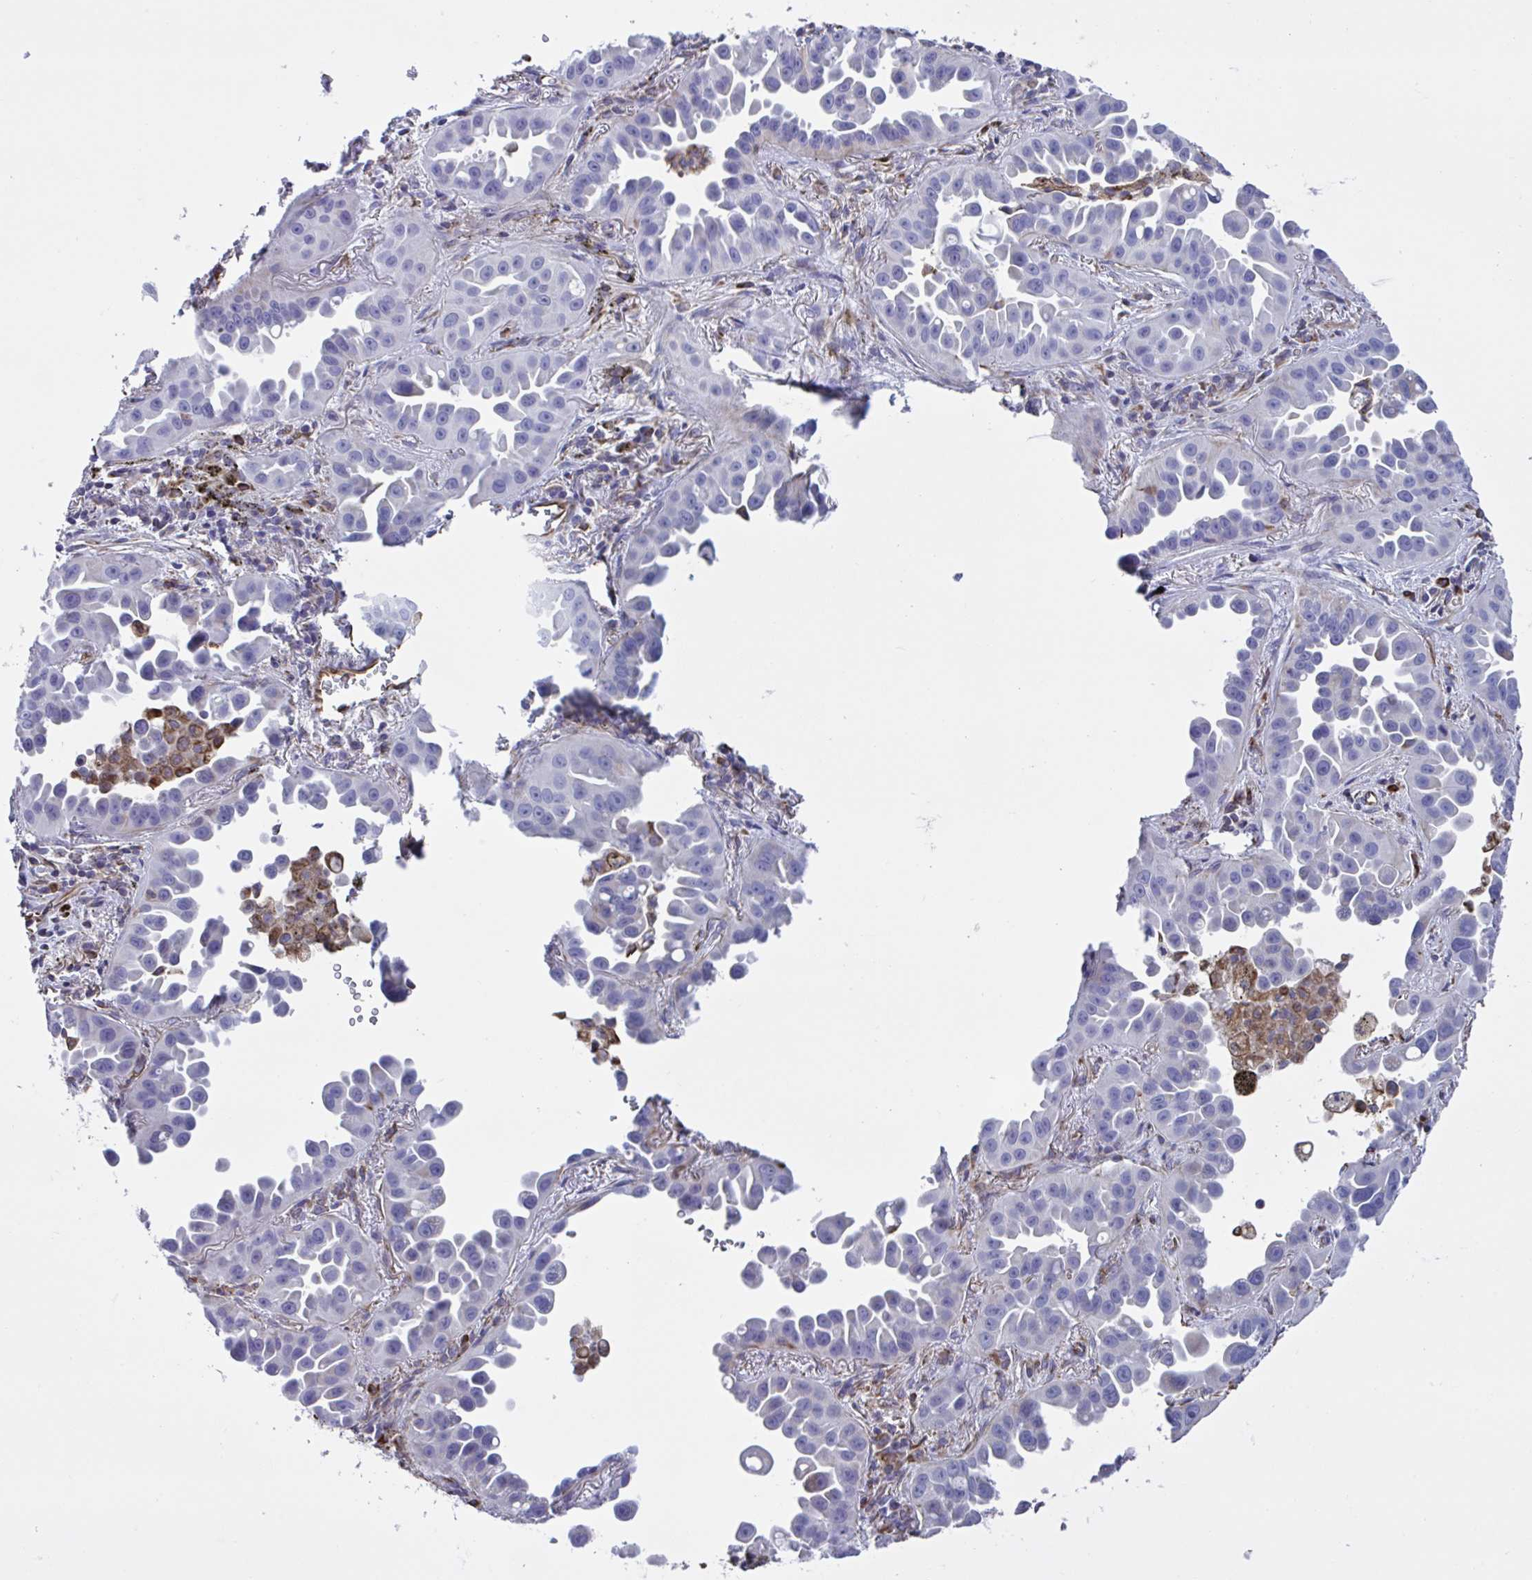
{"staining": {"intensity": "negative", "quantity": "none", "location": "none"}, "tissue": "lung cancer", "cell_type": "Tumor cells", "image_type": "cancer", "snomed": [{"axis": "morphology", "description": "Adenocarcinoma, NOS"}, {"axis": "topography", "description": "Lung"}], "caption": "This is a image of IHC staining of lung adenocarcinoma, which shows no staining in tumor cells. Nuclei are stained in blue.", "gene": "TMEM86B", "patient": {"sex": "male", "age": 68}}